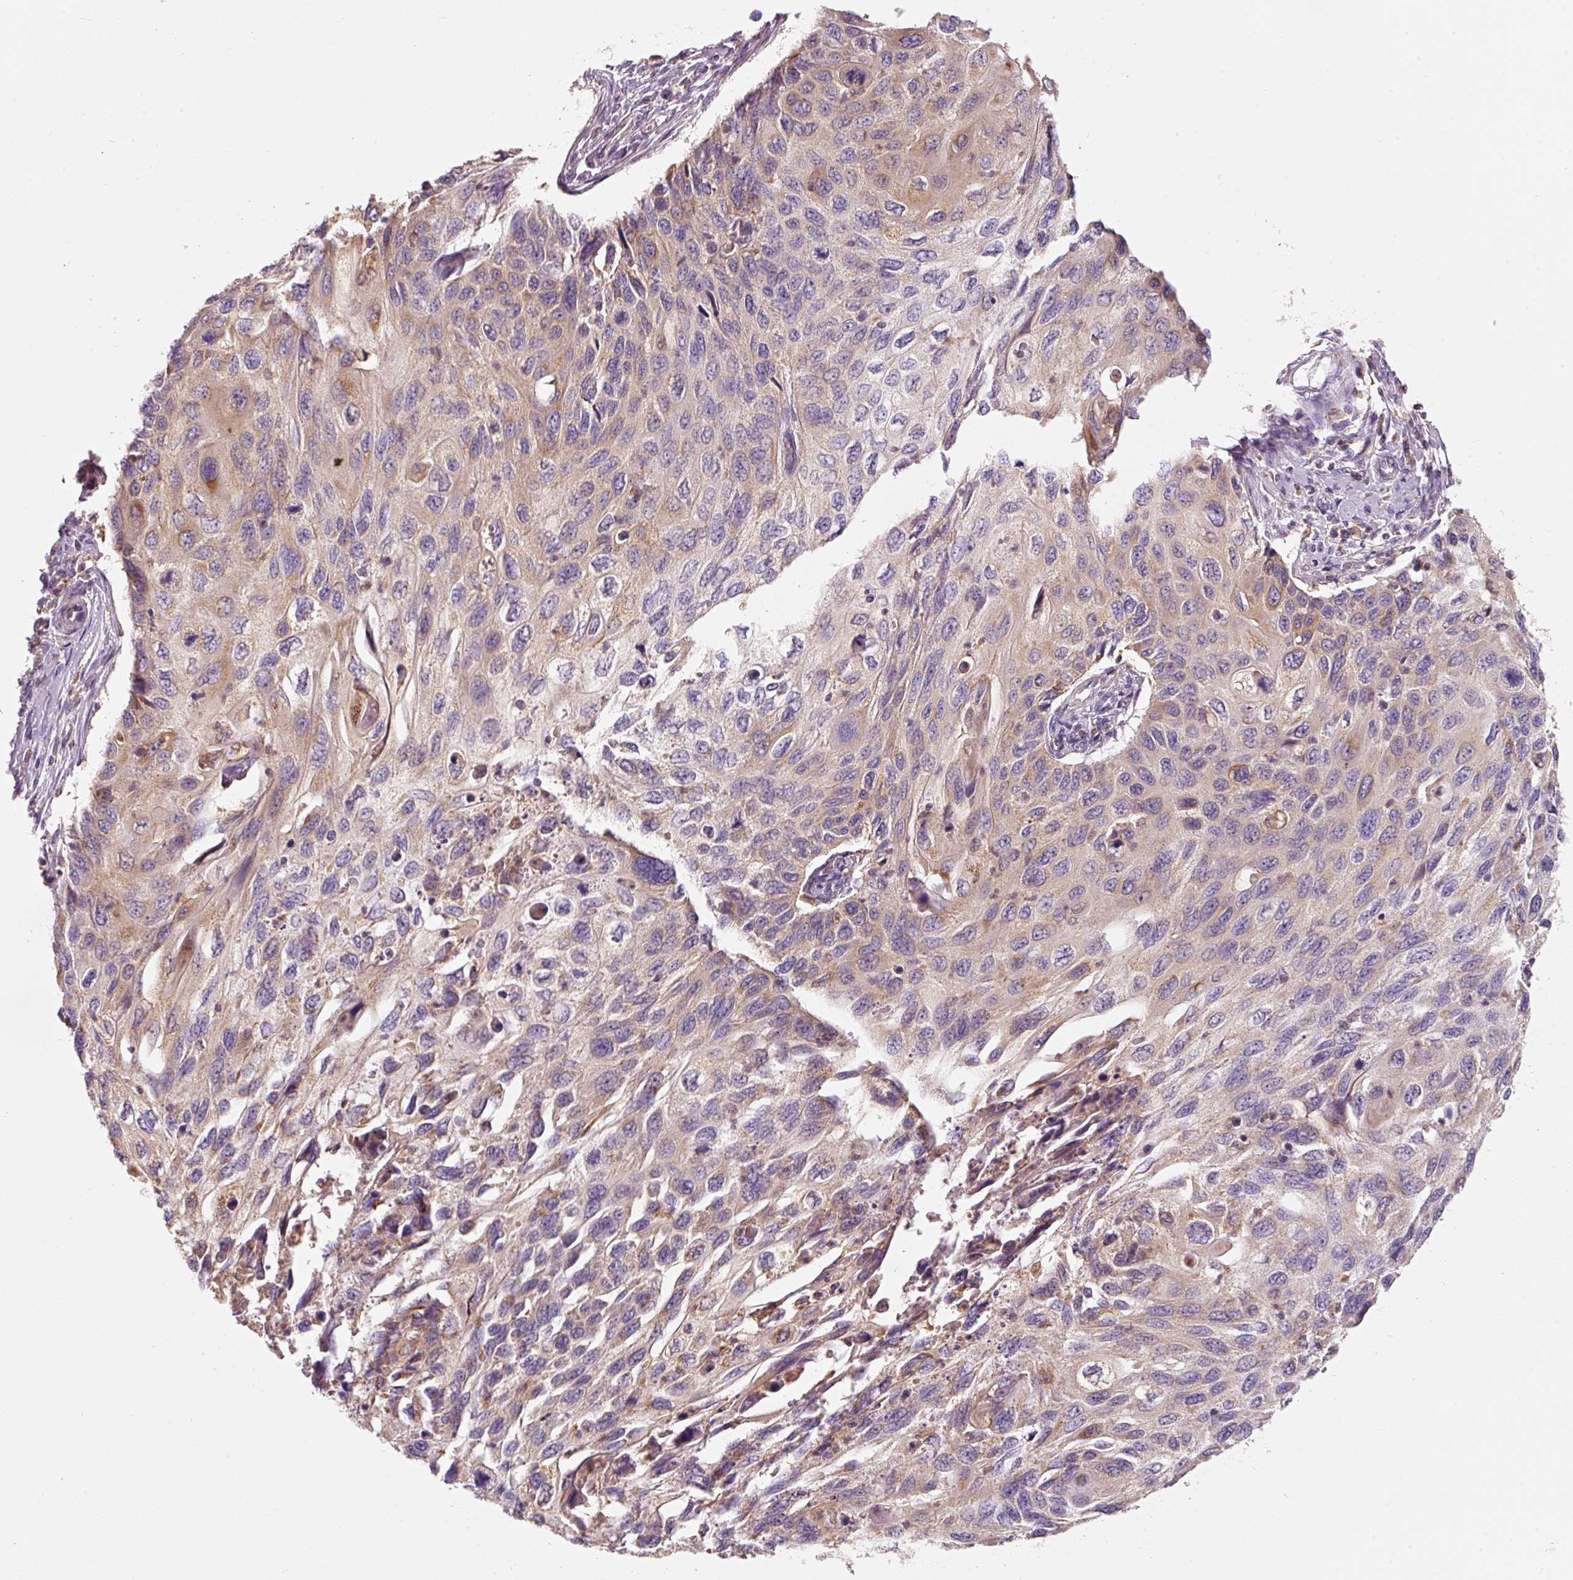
{"staining": {"intensity": "weak", "quantity": "25%-75%", "location": "cytoplasmic/membranous"}, "tissue": "cervical cancer", "cell_type": "Tumor cells", "image_type": "cancer", "snomed": [{"axis": "morphology", "description": "Squamous cell carcinoma, NOS"}, {"axis": "topography", "description": "Cervix"}], "caption": "IHC of human squamous cell carcinoma (cervical) reveals low levels of weak cytoplasmic/membranous staining in approximately 25%-75% of tumor cells. (IHC, brightfield microscopy, high magnification).", "gene": "IQGAP2", "patient": {"sex": "female", "age": 70}}